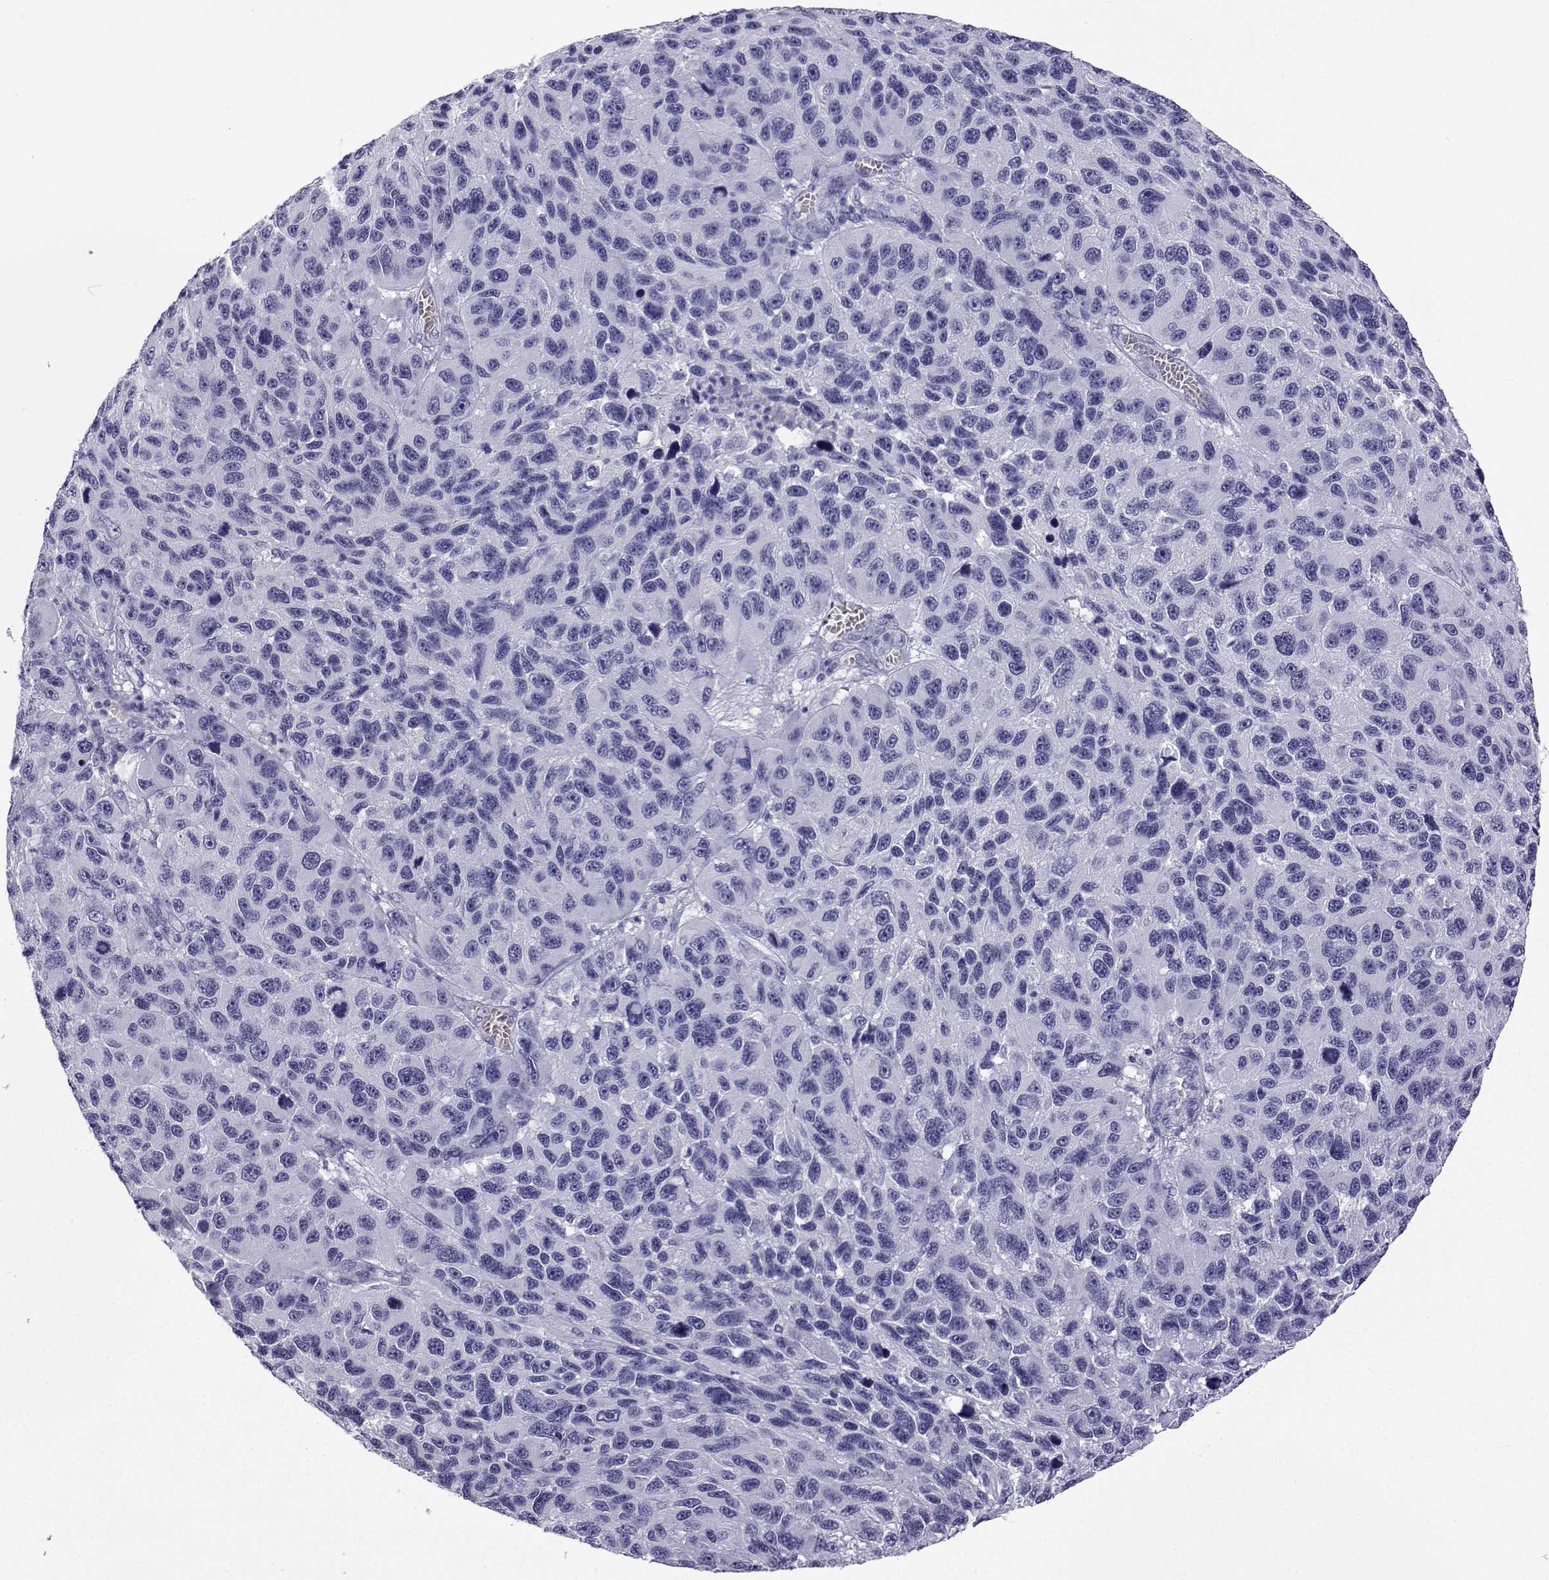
{"staining": {"intensity": "negative", "quantity": "none", "location": "none"}, "tissue": "melanoma", "cell_type": "Tumor cells", "image_type": "cancer", "snomed": [{"axis": "morphology", "description": "Malignant melanoma, NOS"}, {"axis": "topography", "description": "Skin"}], "caption": "IHC of human malignant melanoma demonstrates no staining in tumor cells. The staining was performed using DAB to visualize the protein expression in brown, while the nuclei were stained in blue with hematoxylin (Magnification: 20x).", "gene": "ACTL7A", "patient": {"sex": "male", "age": 53}}